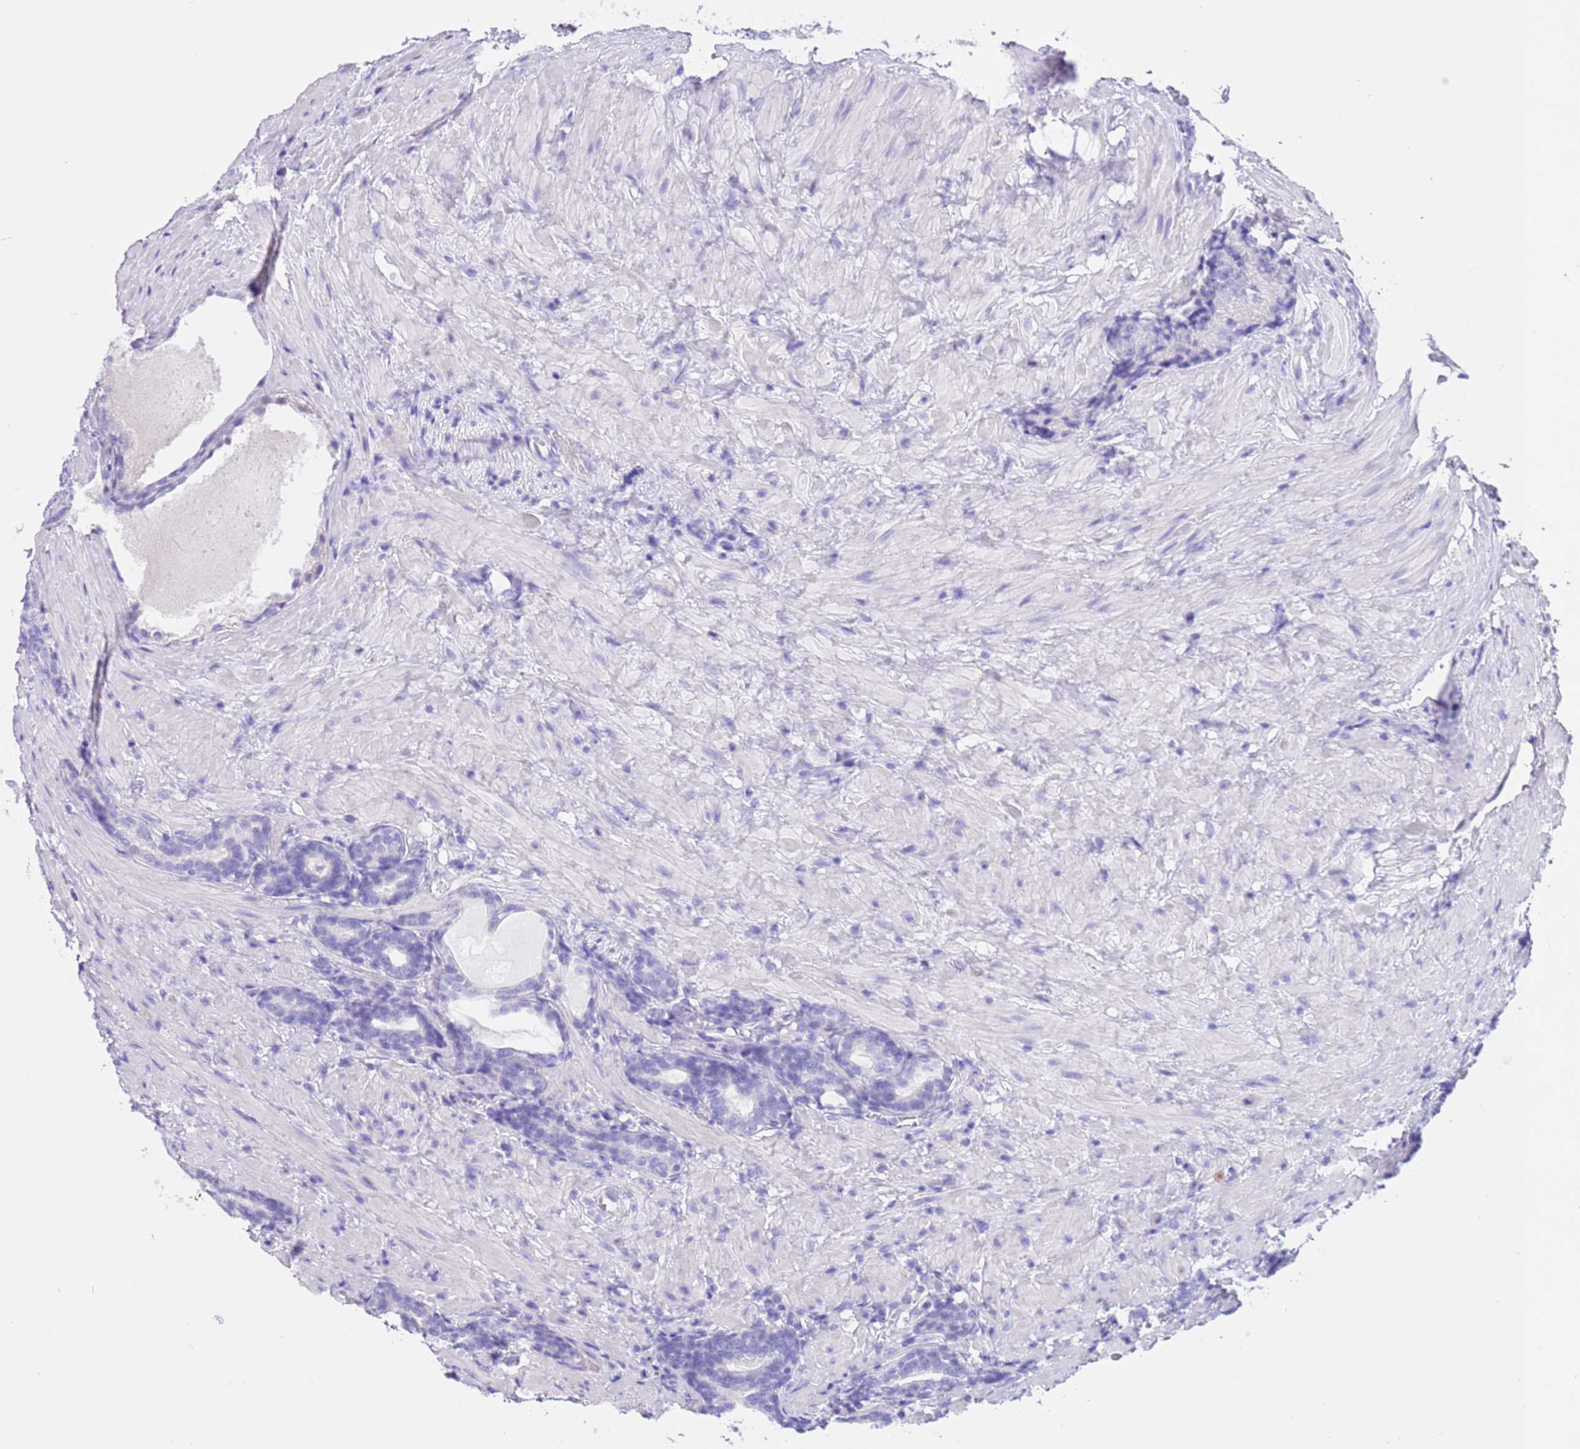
{"staining": {"intensity": "negative", "quantity": "none", "location": "none"}, "tissue": "prostate cancer", "cell_type": "Tumor cells", "image_type": "cancer", "snomed": [{"axis": "morphology", "description": "Adenocarcinoma, High grade"}, {"axis": "topography", "description": "Prostate"}], "caption": "DAB (3,3'-diaminobenzidine) immunohistochemical staining of human prostate cancer demonstrates no significant staining in tumor cells.", "gene": "CPB1", "patient": {"sex": "male", "age": 69}}